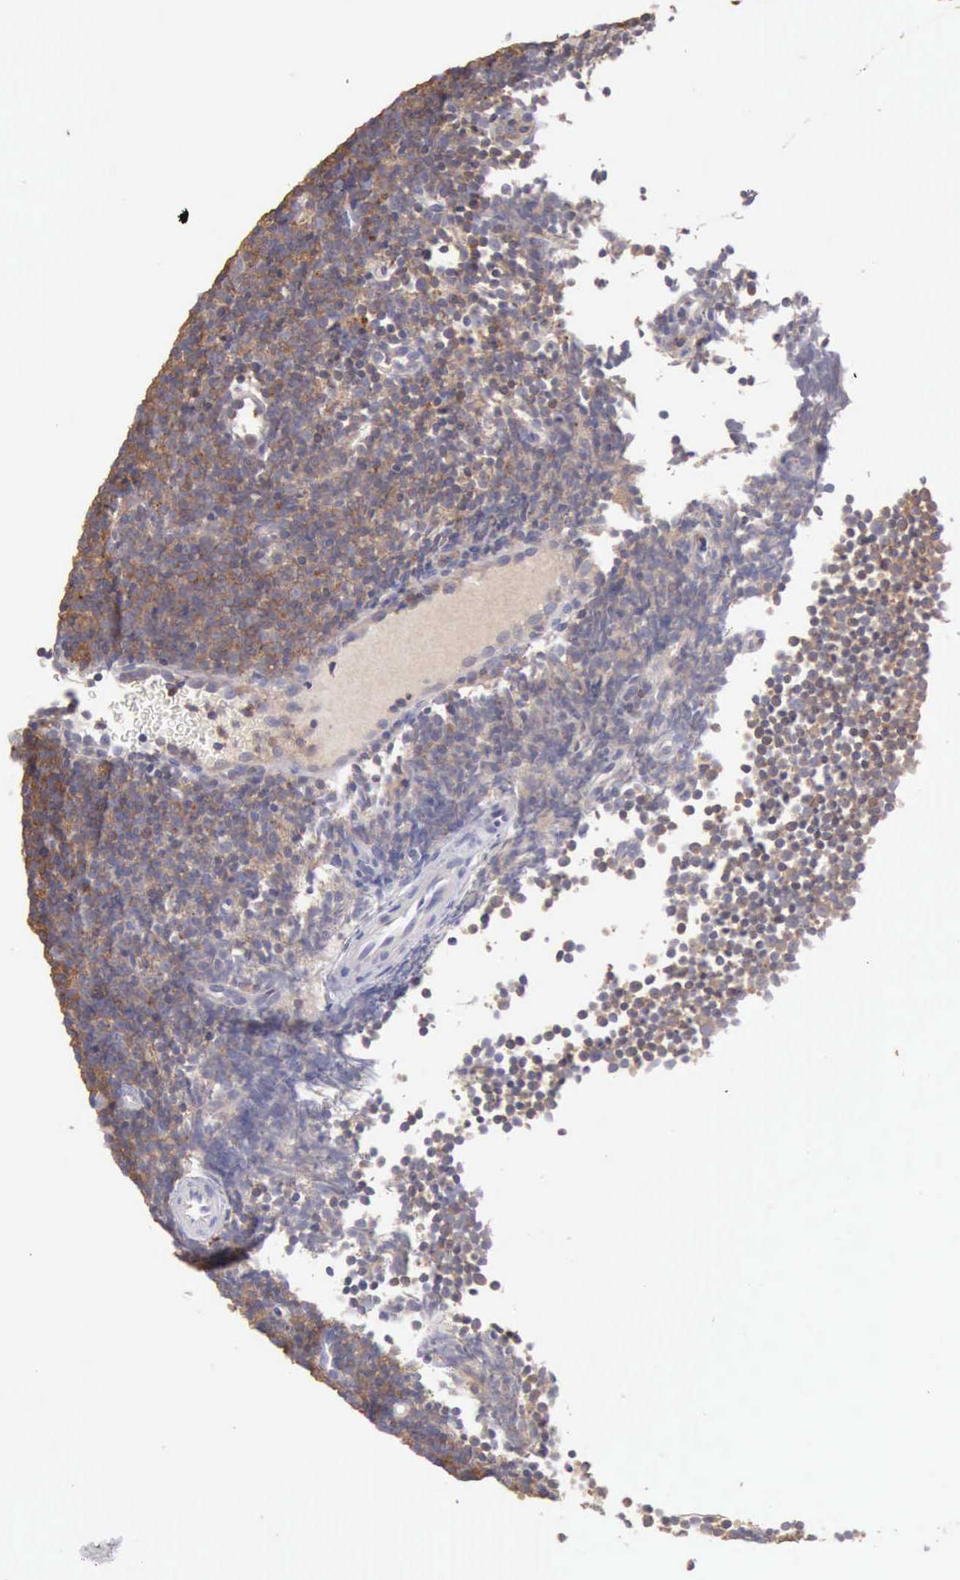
{"staining": {"intensity": "moderate", "quantity": "25%-75%", "location": "cytoplasmic/membranous"}, "tissue": "lymphoma", "cell_type": "Tumor cells", "image_type": "cancer", "snomed": [{"axis": "morphology", "description": "Malignant lymphoma, non-Hodgkin's type, Low grade"}, {"axis": "topography", "description": "Lymph node"}], "caption": "Brown immunohistochemical staining in lymphoma exhibits moderate cytoplasmic/membranous positivity in about 25%-75% of tumor cells.", "gene": "SASH3", "patient": {"sex": "male", "age": 57}}